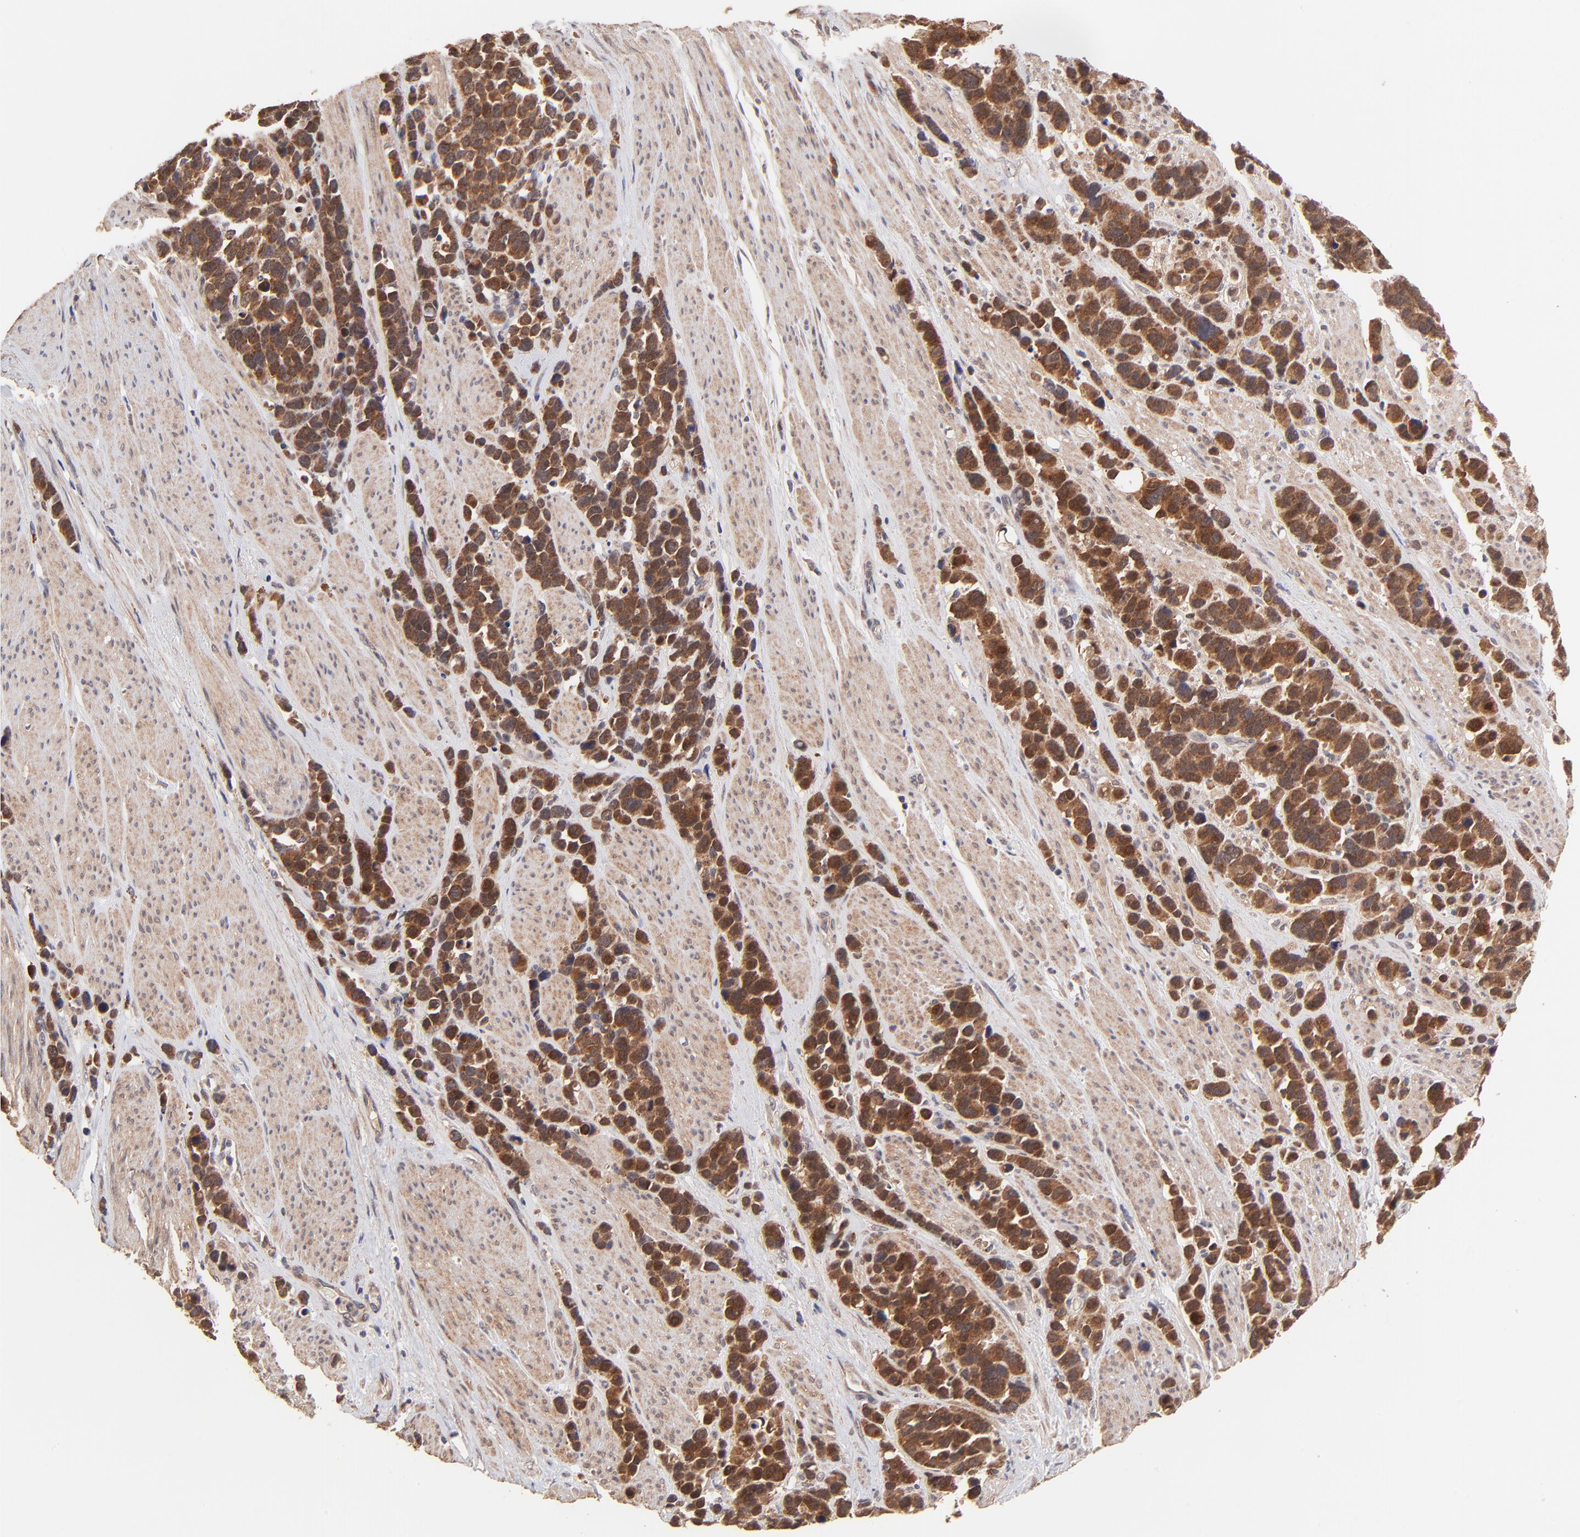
{"staining": {"intensity": "strong", "quantity": ">75%", "location": "cytoplasmic/membranous"}, "tissue": "stomach cancer", "cell_type": "Tumor cells", "image_type": "cancer", "snomed": [{"axis": "morphology", "description": "Adenocarcinoma, NOS"}, {"axis": "topography", "description": "Stomach, upper"}], "caption": "IHC micrograph of human adenocarcinoma (stomach) stained for a protein (brown), which shows high levels of strong cytoplasmic/membranous expression in approximately >75% of tumor cells.", "gene": "BAIAP2L2", "patient": {"sex": "male", "age": 71}}